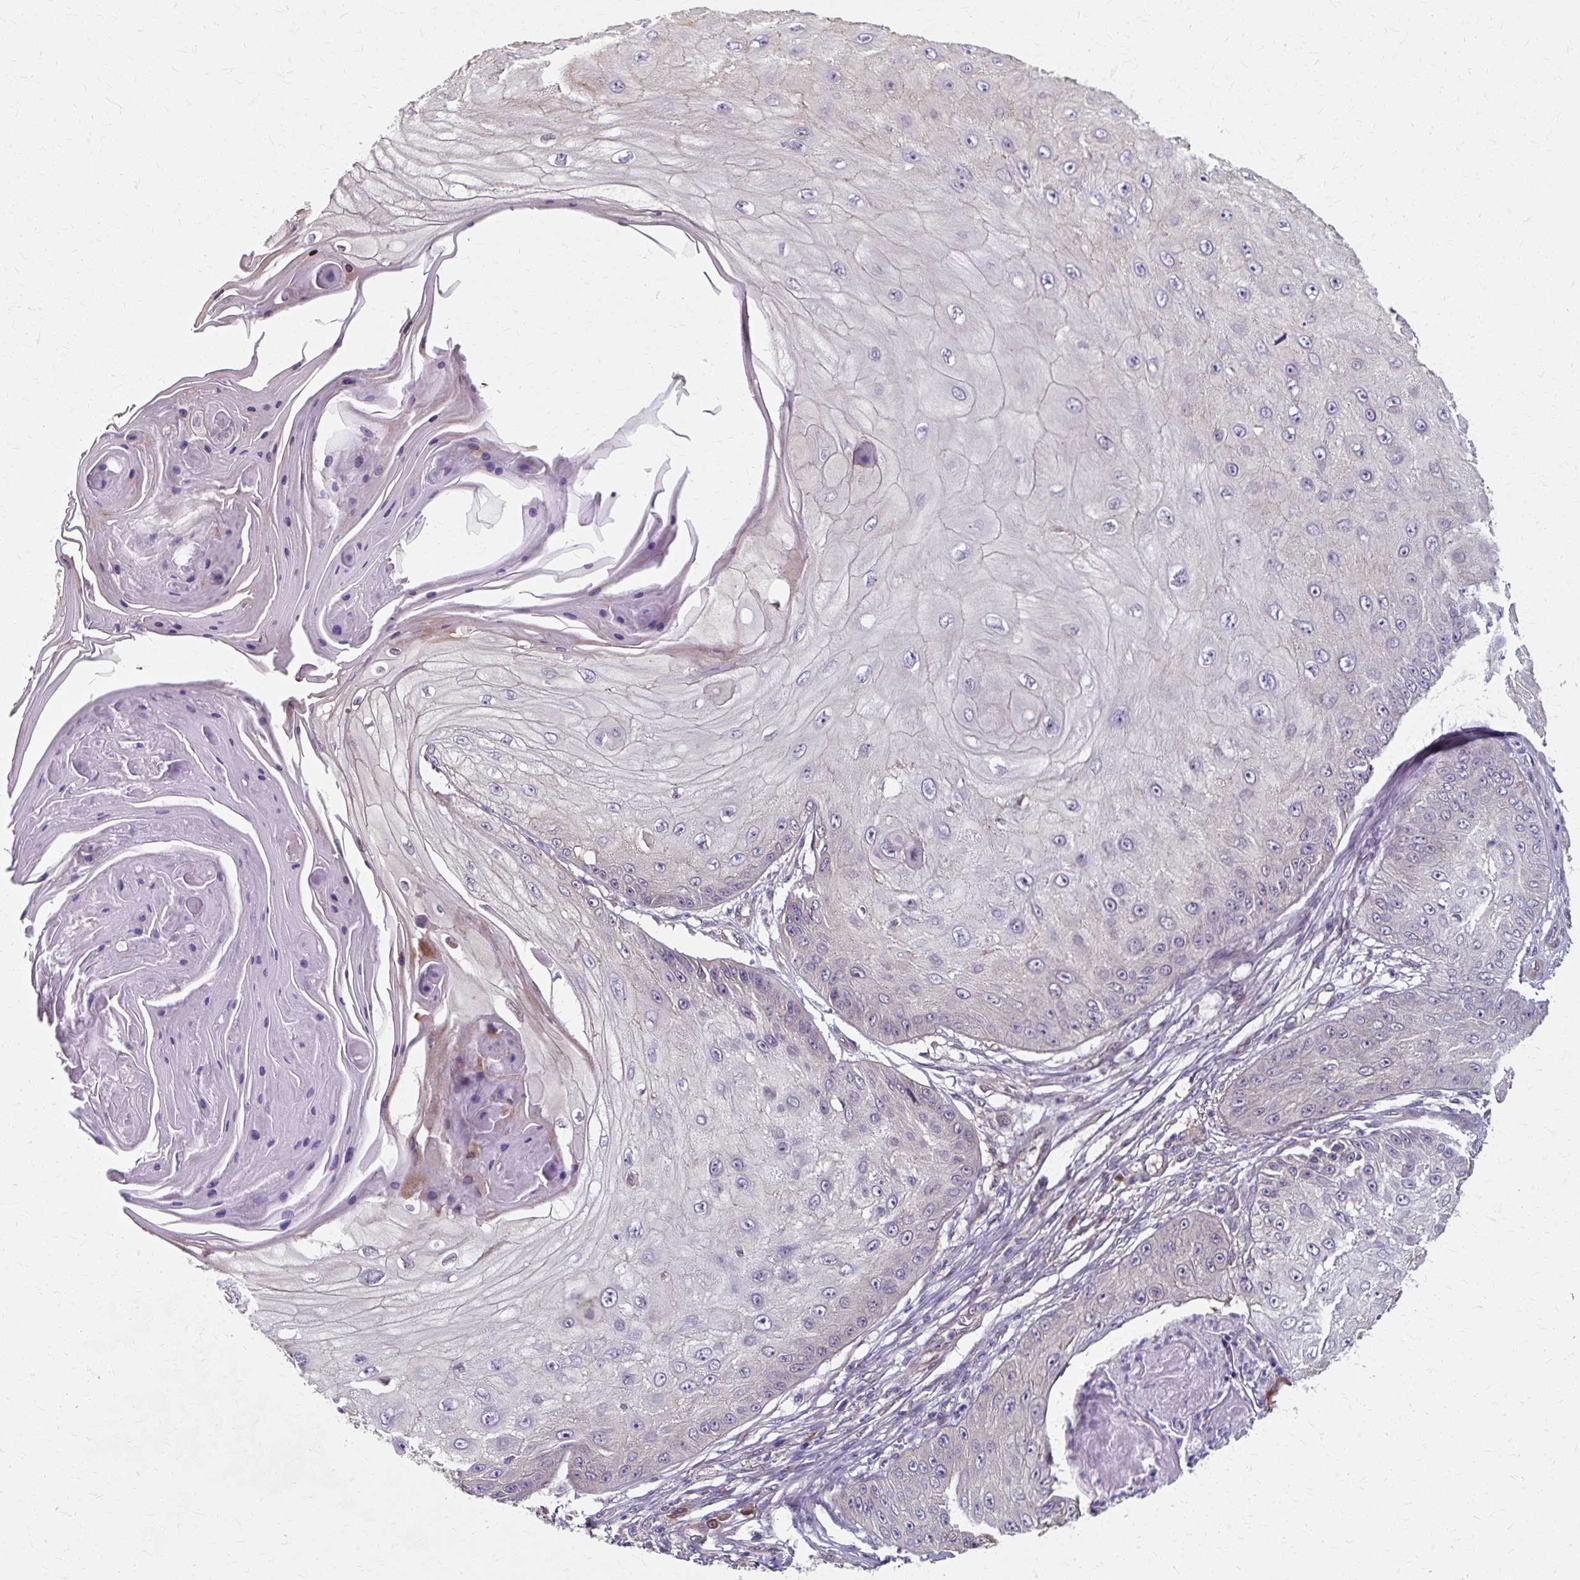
{"staining": {"intensity": "negative", "quantity": "none", "location": "none"}, "tissue": "skin cancer", "cell_type": "Tumor cells", "image_type": "cancer", "snomed": [{"axis": "morphology", "description": "Squamous cell carcinoma, NOS"}, {"axis": "topography", "description": "Skin"}], "caption": "Skin squamous cell carcinoma was stained to show a protein in brown. There is no significant positivity in tumor cells.", "gene": "ZNF555", "patient": {"sex": "male", "age": 70}}